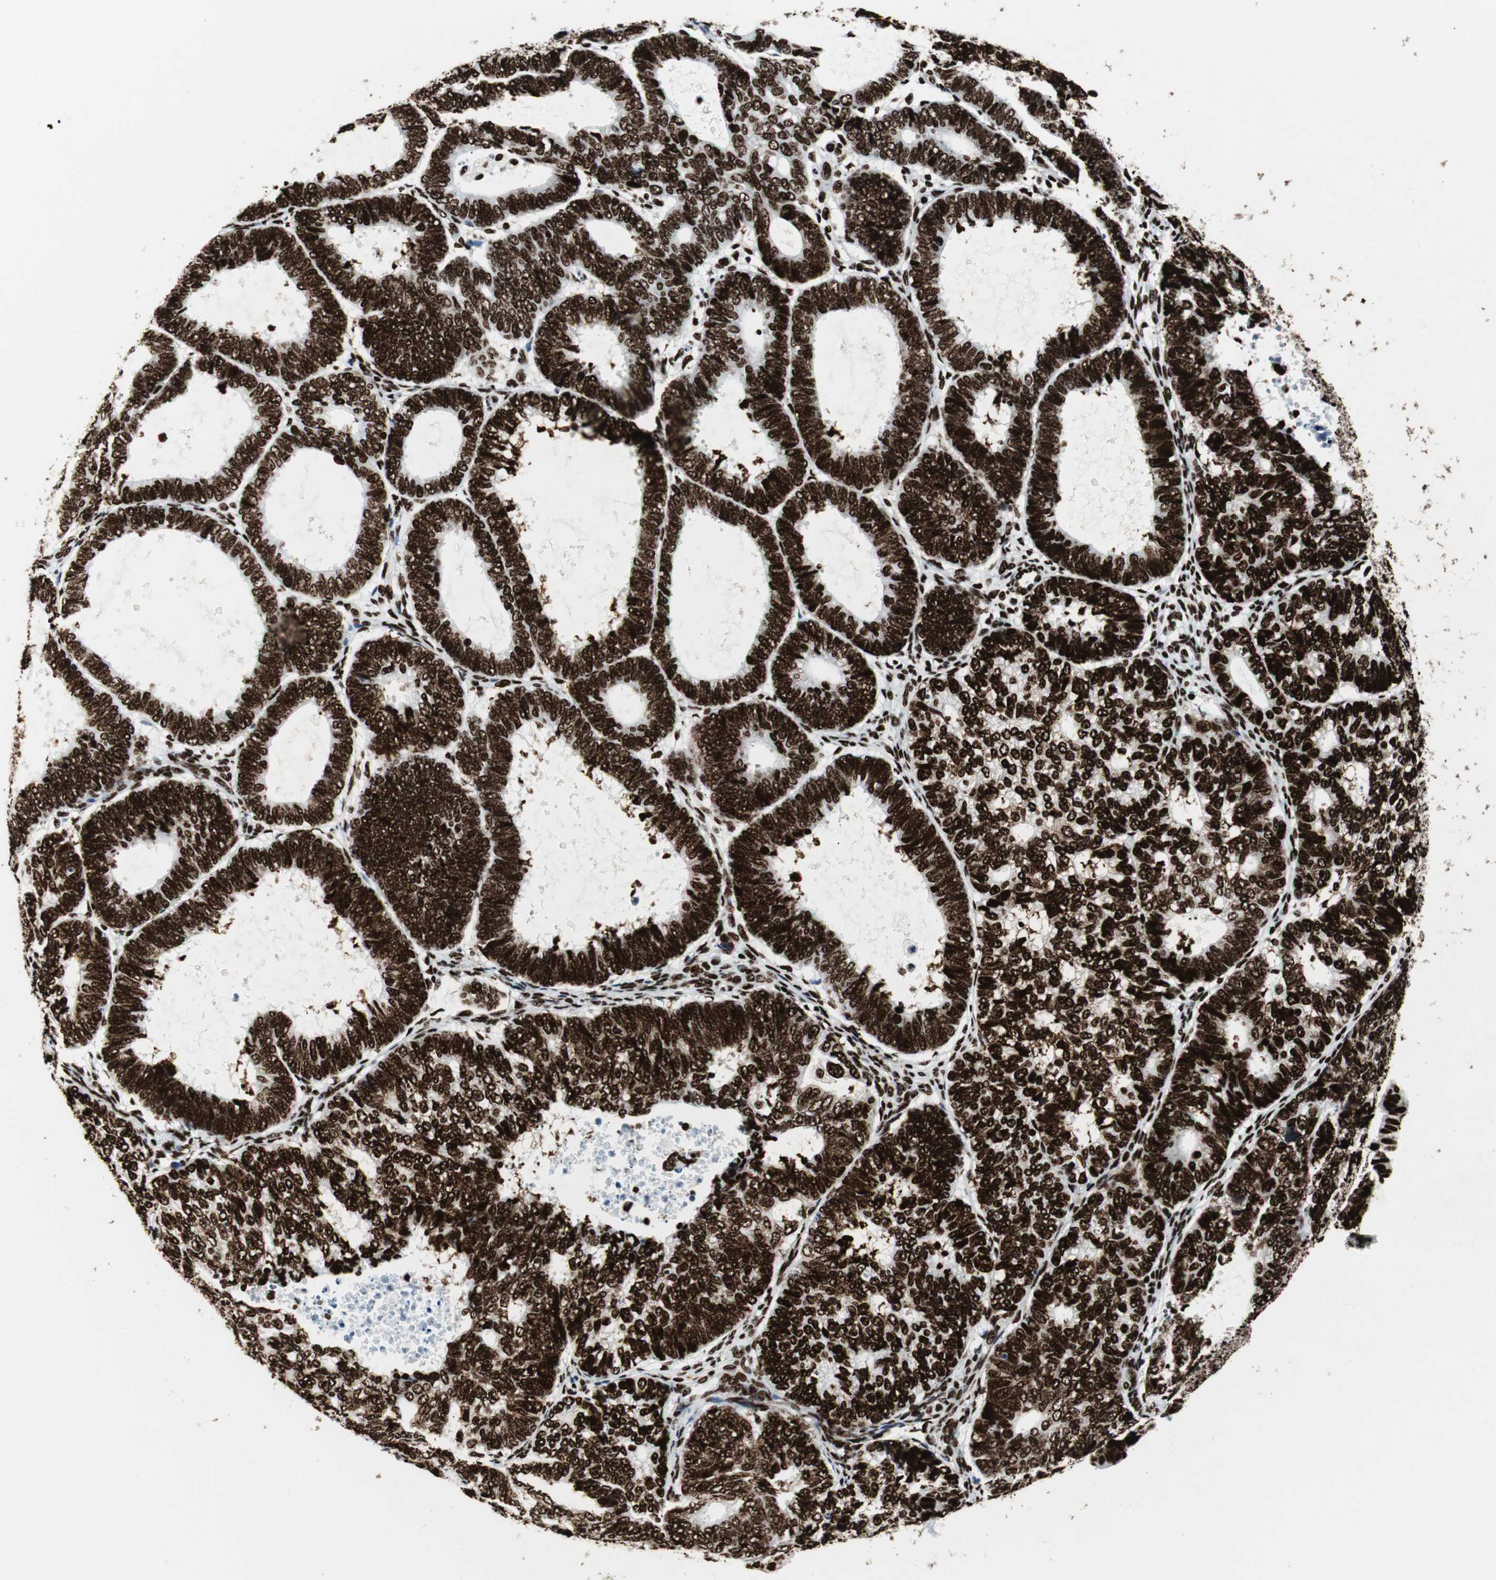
{"staining": {"intensity": "strong", "quantity": ">75%", "location": "nuclear"}, "tissue": "endometrial cancer", "cell_type": "Tumor cells", "image_type": "cancer", "snomed": [{"axis": "morphology", "description": "Adenocarcinoma, NOS"}, {"axis": "topography", "description": "Uterus"}], "caption": "This histopathology image demonstrates endometrial cancer stained with immunohistochemistry (IHC) to label a protein in brown. The nuclear of tumor cells show strong positivity for the protein. Nuclei are counter-stained blue.", "gene": "NCL", "patient": {"sex": "female", "age": 60}}